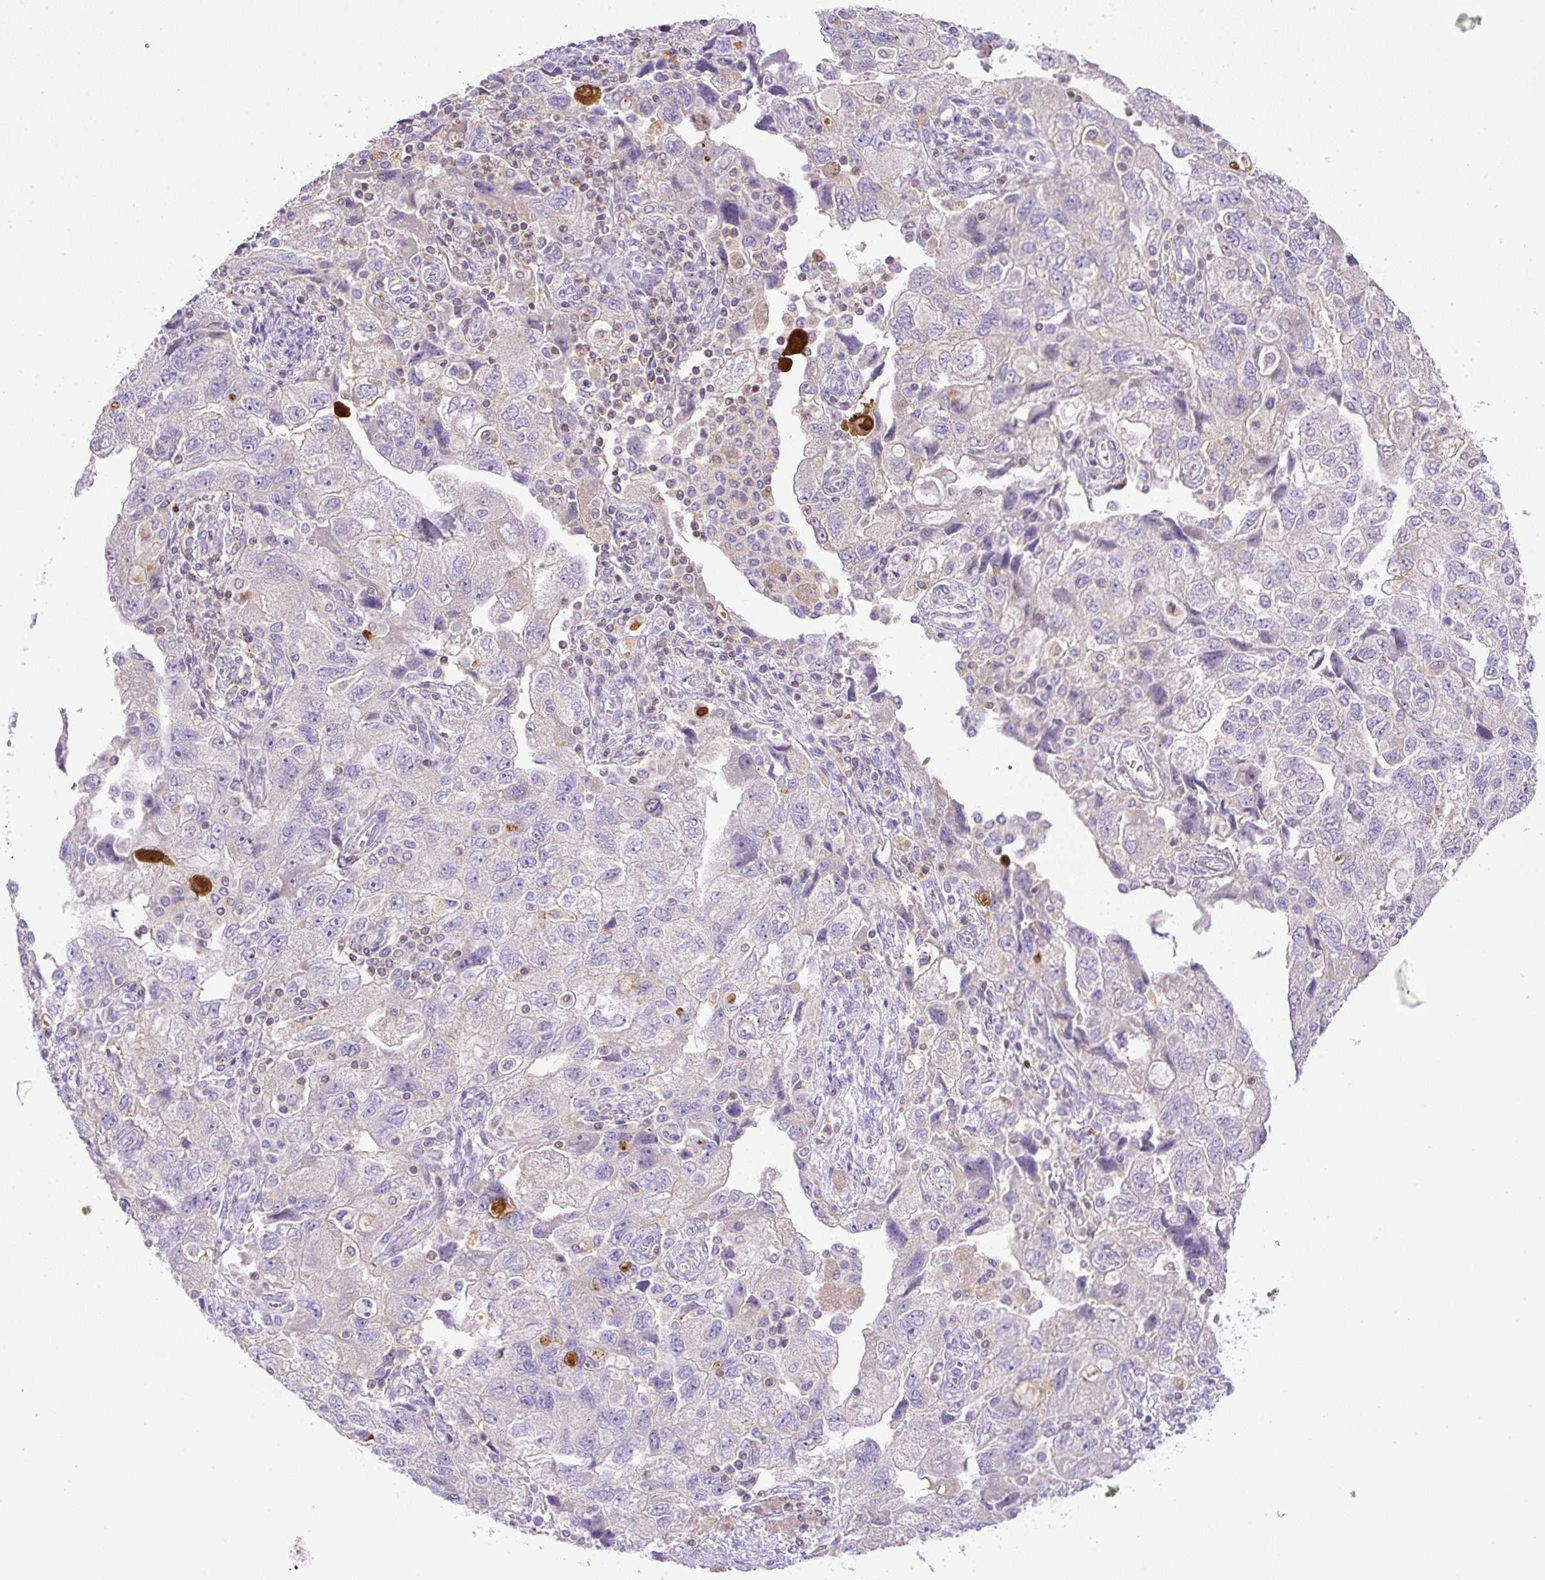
{"staining": {"intensity": "weak", "quantity": "<25%", "location": "cytoplasmic/membranous"}, "tissue": "ovarian cancer", "cell_type": "Tumor cells", "image_type": "cancer", "snomed": [{"axis": "morphology", "description": "Carcinoma, NOS"}, {"axis": "morphology", "description": "Cystadenocarcinoma, serous, NOS"}, {"axis": "topography", "description": "Ovary"}], "caption": "This image is of ovarian cancer stained with immunohistochemistry (IHC) to label a protein in brown with the nuclei are counter-stained blue. There is no expression in tumor cells.", "gene": "PIP5KL1", "patient": {"sex": "female", "age": 69}}